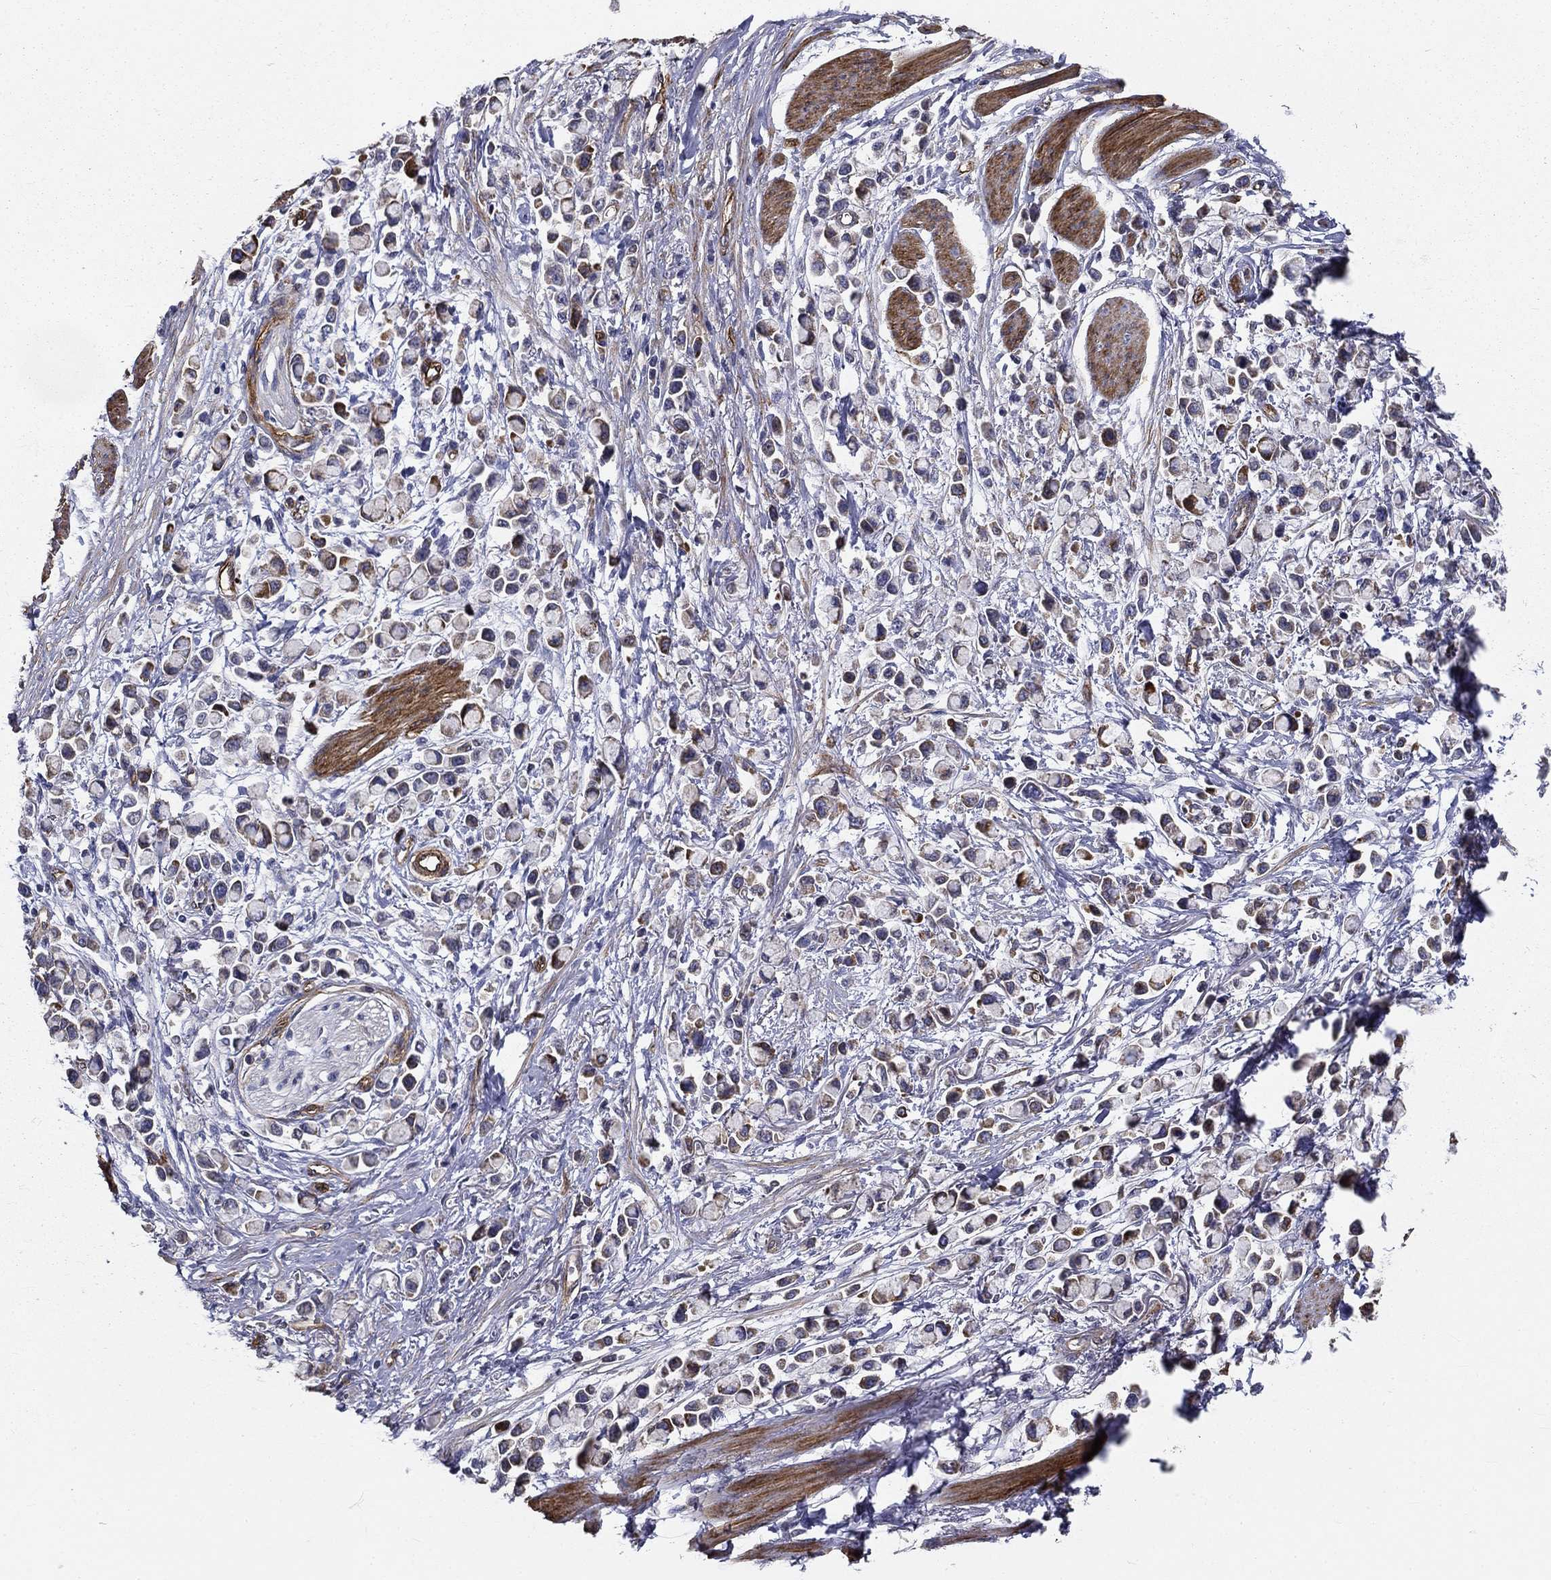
{"staining": {"intensity": "negative", "quantity": "none", "location": "none"}, "tissue": "stomach cancer", "cell_type": "Tumor cells", "image_type": "cancer", "snomed": [{"axis": "morphology", "description": "Adenocarcinoma, NOS"}, {"axis": "topography", "description": "Stomach"}], "caption": "The histopathology image demonstrates no staining of tumor cells in stomach cancer (adenocarcinoma).", "gene": "SYNC", "patient": {"sex": "female", "age": 81}}